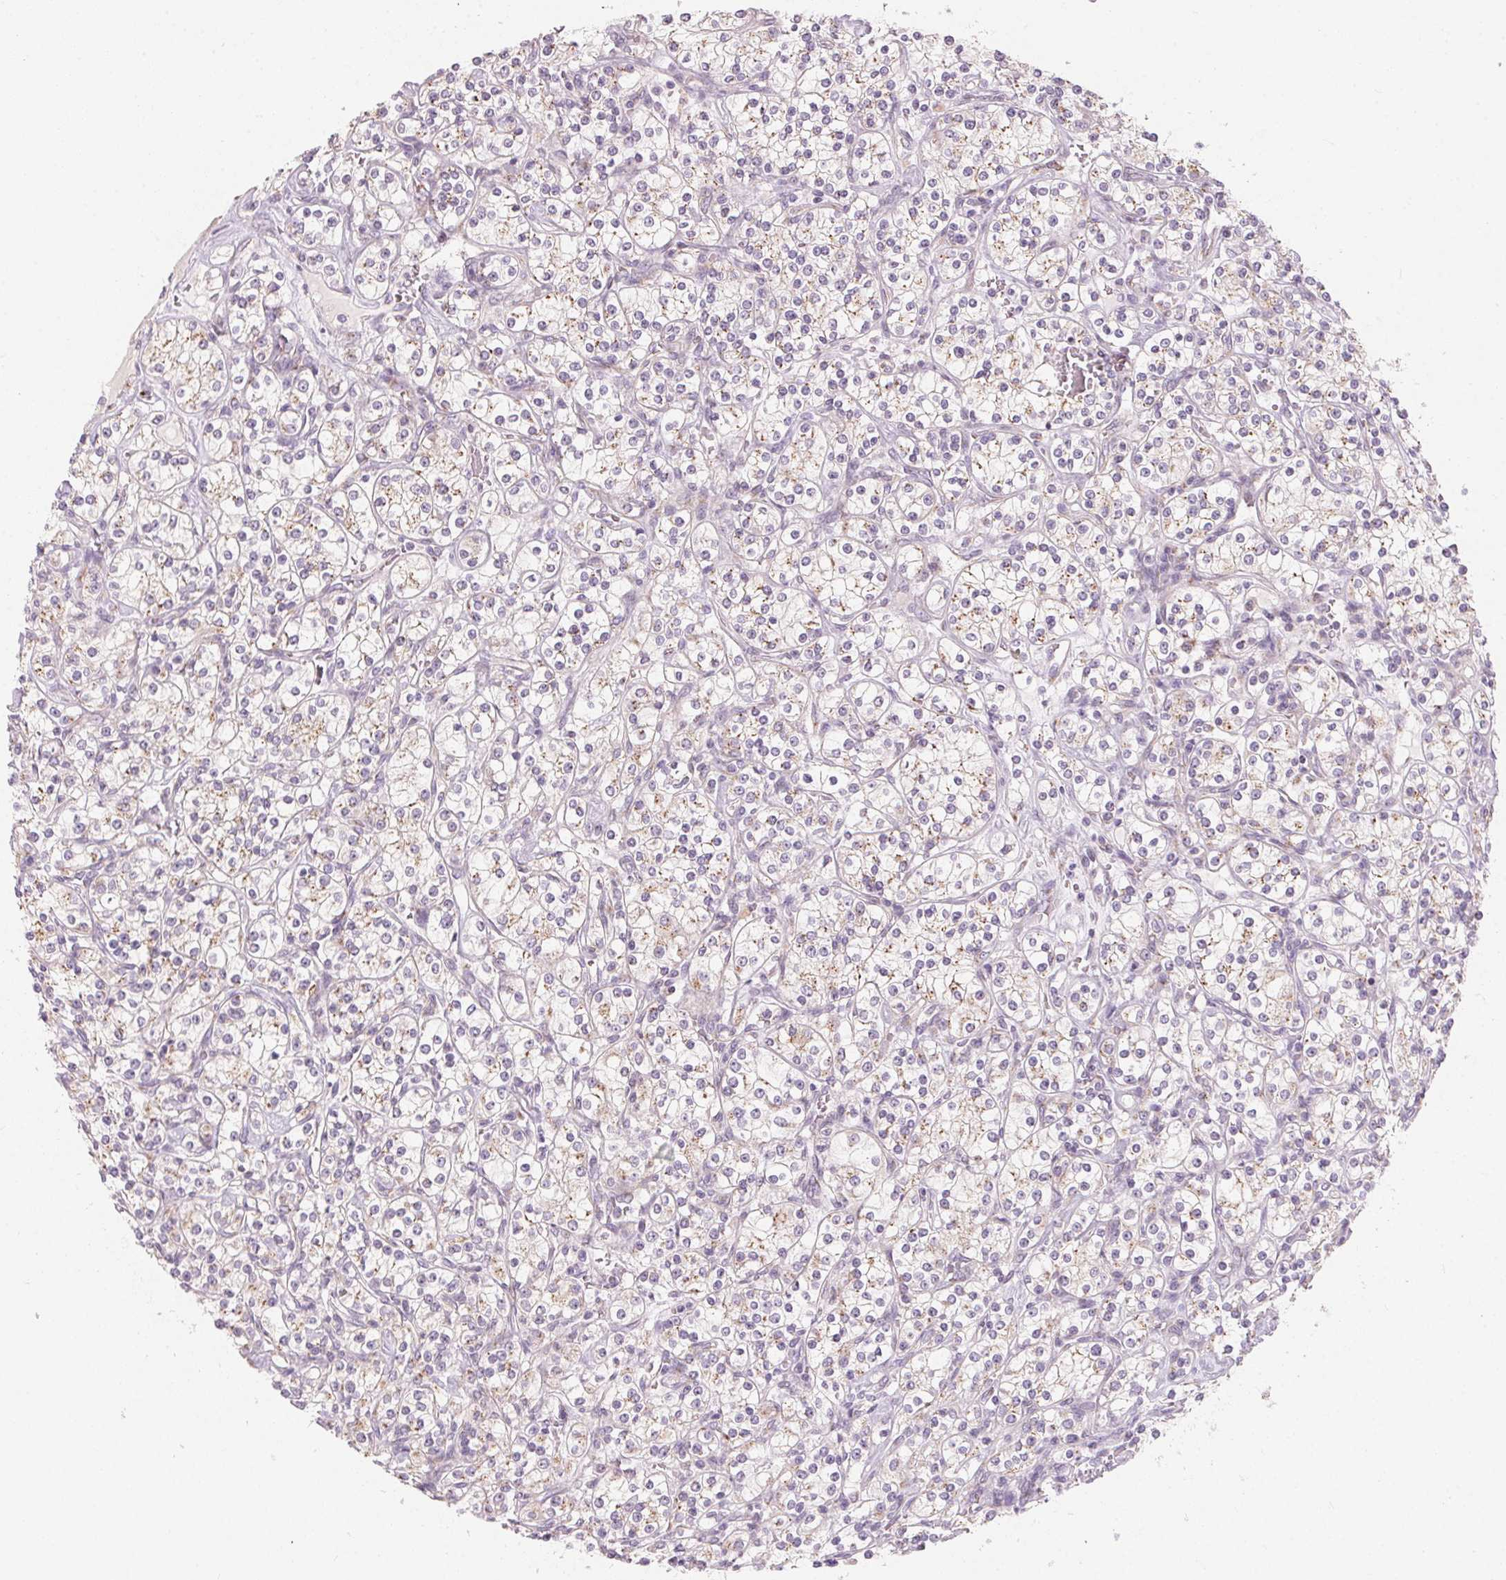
{"staining": {"intensity": "weak", "quantity": "25%-75%", "location": "cytoplasmic/membranous"}, "tissue": "renal cancer", "cell_type": "Tumor cells", "image_type": "cancer", "snomed": [{"axis": "morphology", "description": "Adenocarcinoma, NOS"}, {"axis": "topography", "description": "Kidney"}], "caption": "Protein staining of renal adenocarcinoma tissue demonstrates weak cytoplasmic/membranous positivity in approximately 25%-75% of tumor cells.", "gene": "DRAM2", "patient": {"sex": "male", "age": 77}}